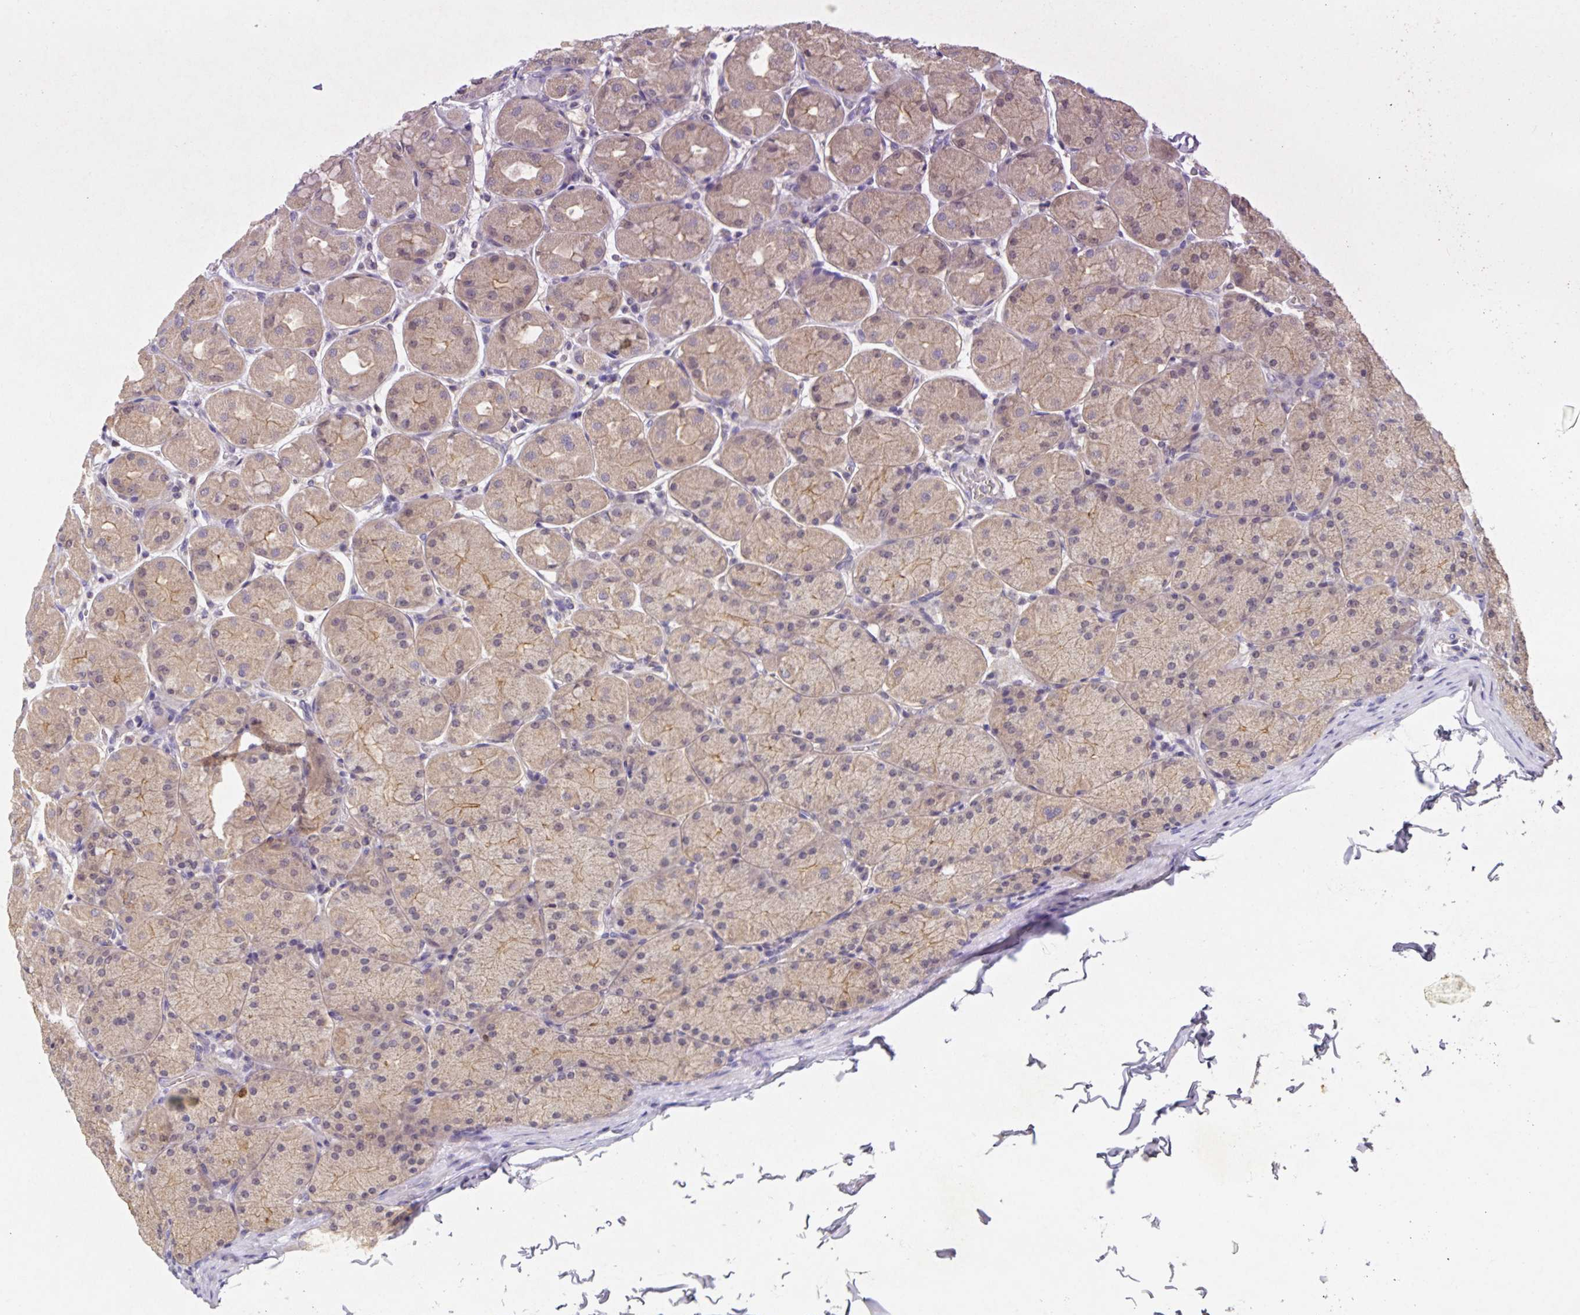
{"staining": {"intensity": "moderate", "quantity": "25%-75%", "location": "cytoplasmic/membranous"}, "tissue": "stomach", "cell_type": "Glandular cells", "image_type": "normal", "snomed": [{"axis": "morphology", "description": "Normal tissue, NOS"}, {"axis": "topography", "description": "Stomach, upper"}], "caption": "Protein staining demonstrates moderate cytoplasmic/membranous staining in approximately 25%-75% of glandular cells in unremarkable stomach.", "gene": "HEPN1", "patient": {"sex": "female", "age": 56}}